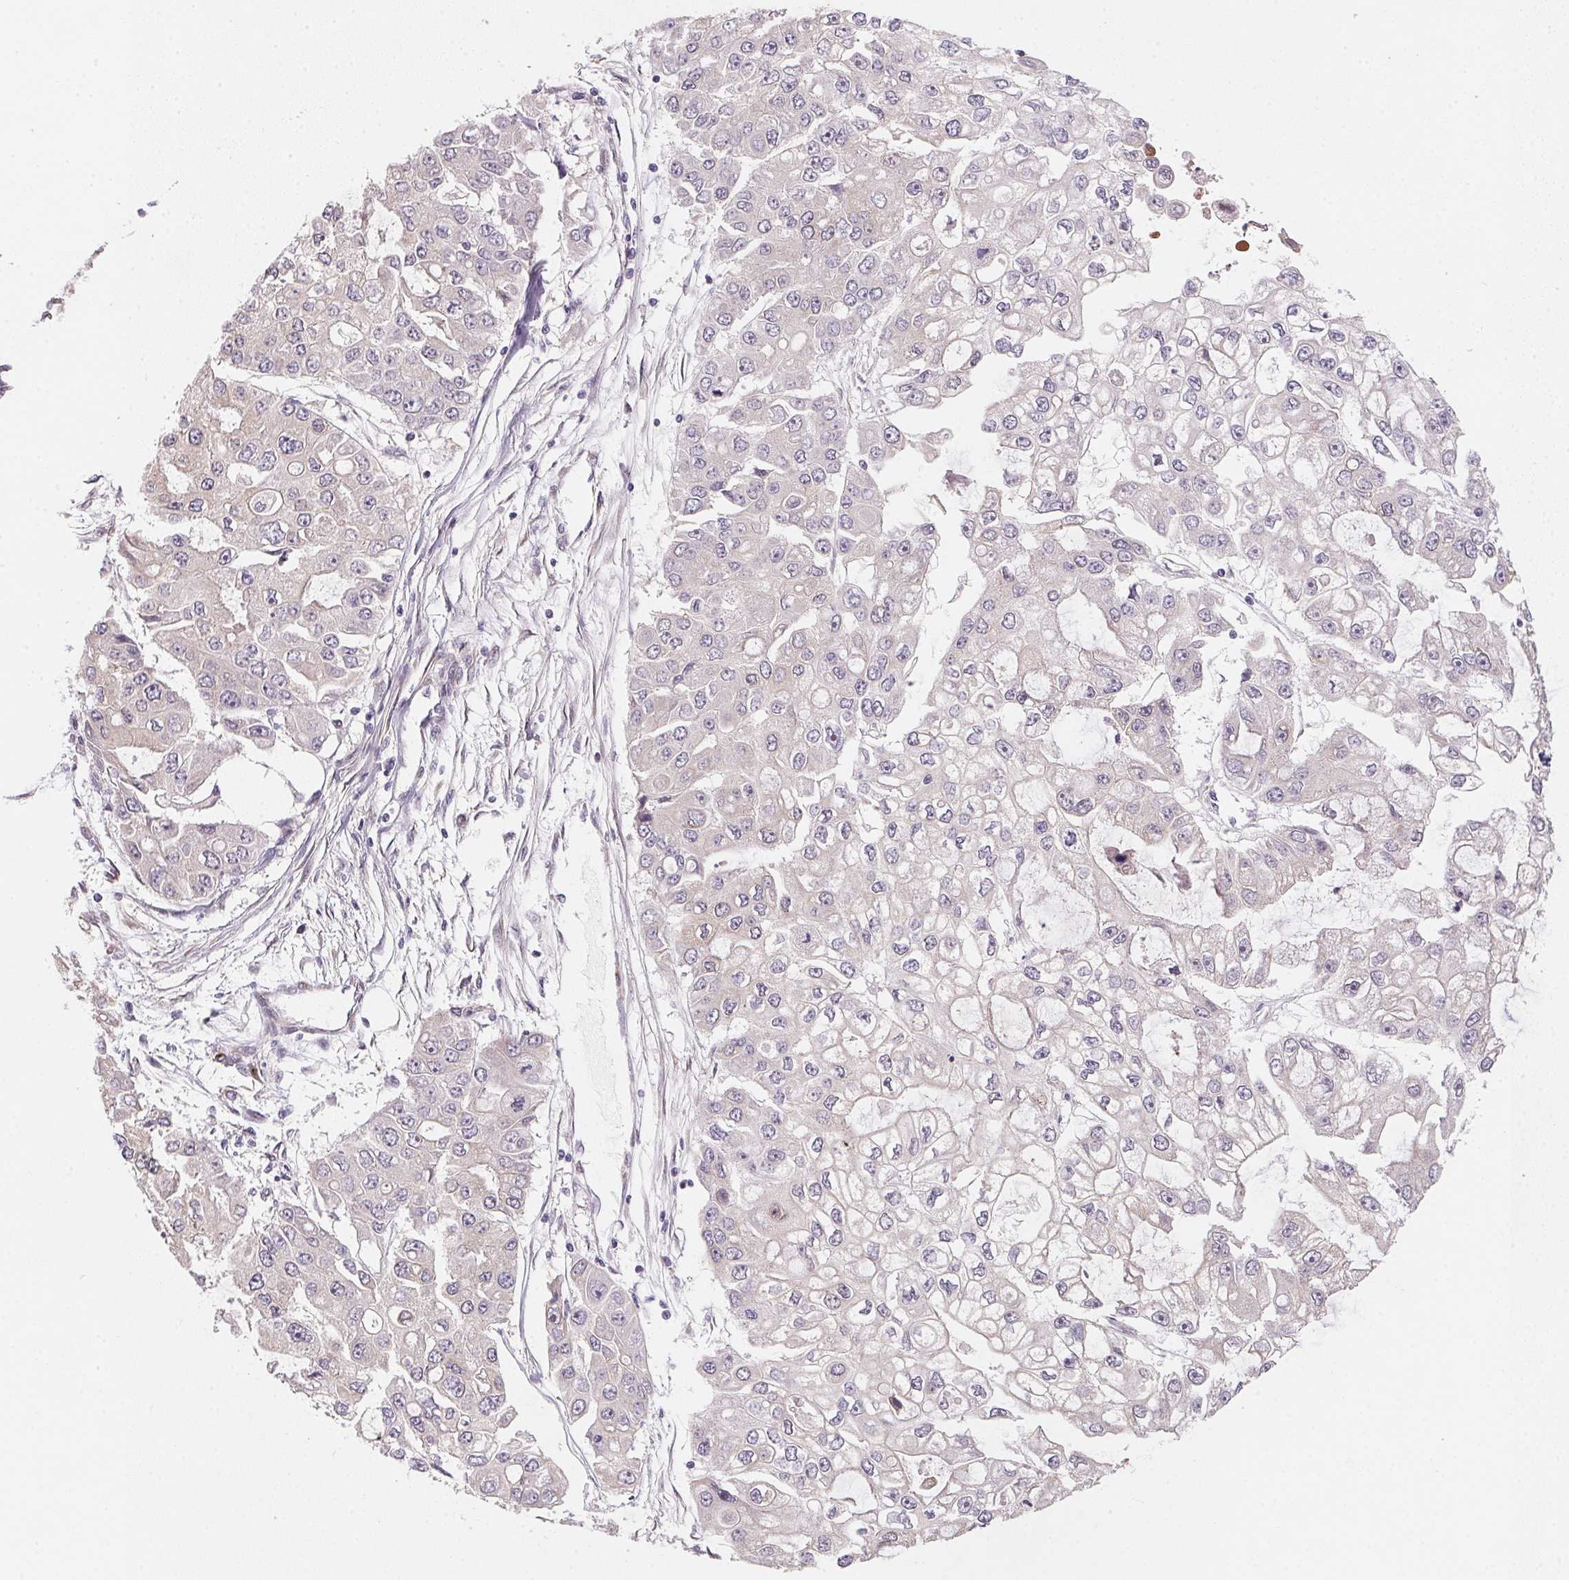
{"staining": {"intensity": "negative", "quantity": "none", "location": "none"}, "tissue": "ovarian cancer", "cell_type": "Tumor cells", "image_type": "cancer", "snomed": [{"axis": "morphology", "description": "Cystadenocarcinoma, serous, NOS"}, {"axis": "topography", "description": "Ovary"}], "caption": "High power microscopy image of an IHC micrograph of ovarian cancer, revealing no significant positivity in tumor cells.", "gene": "EI24", "patient": {"sex": "female", "age": 56}}